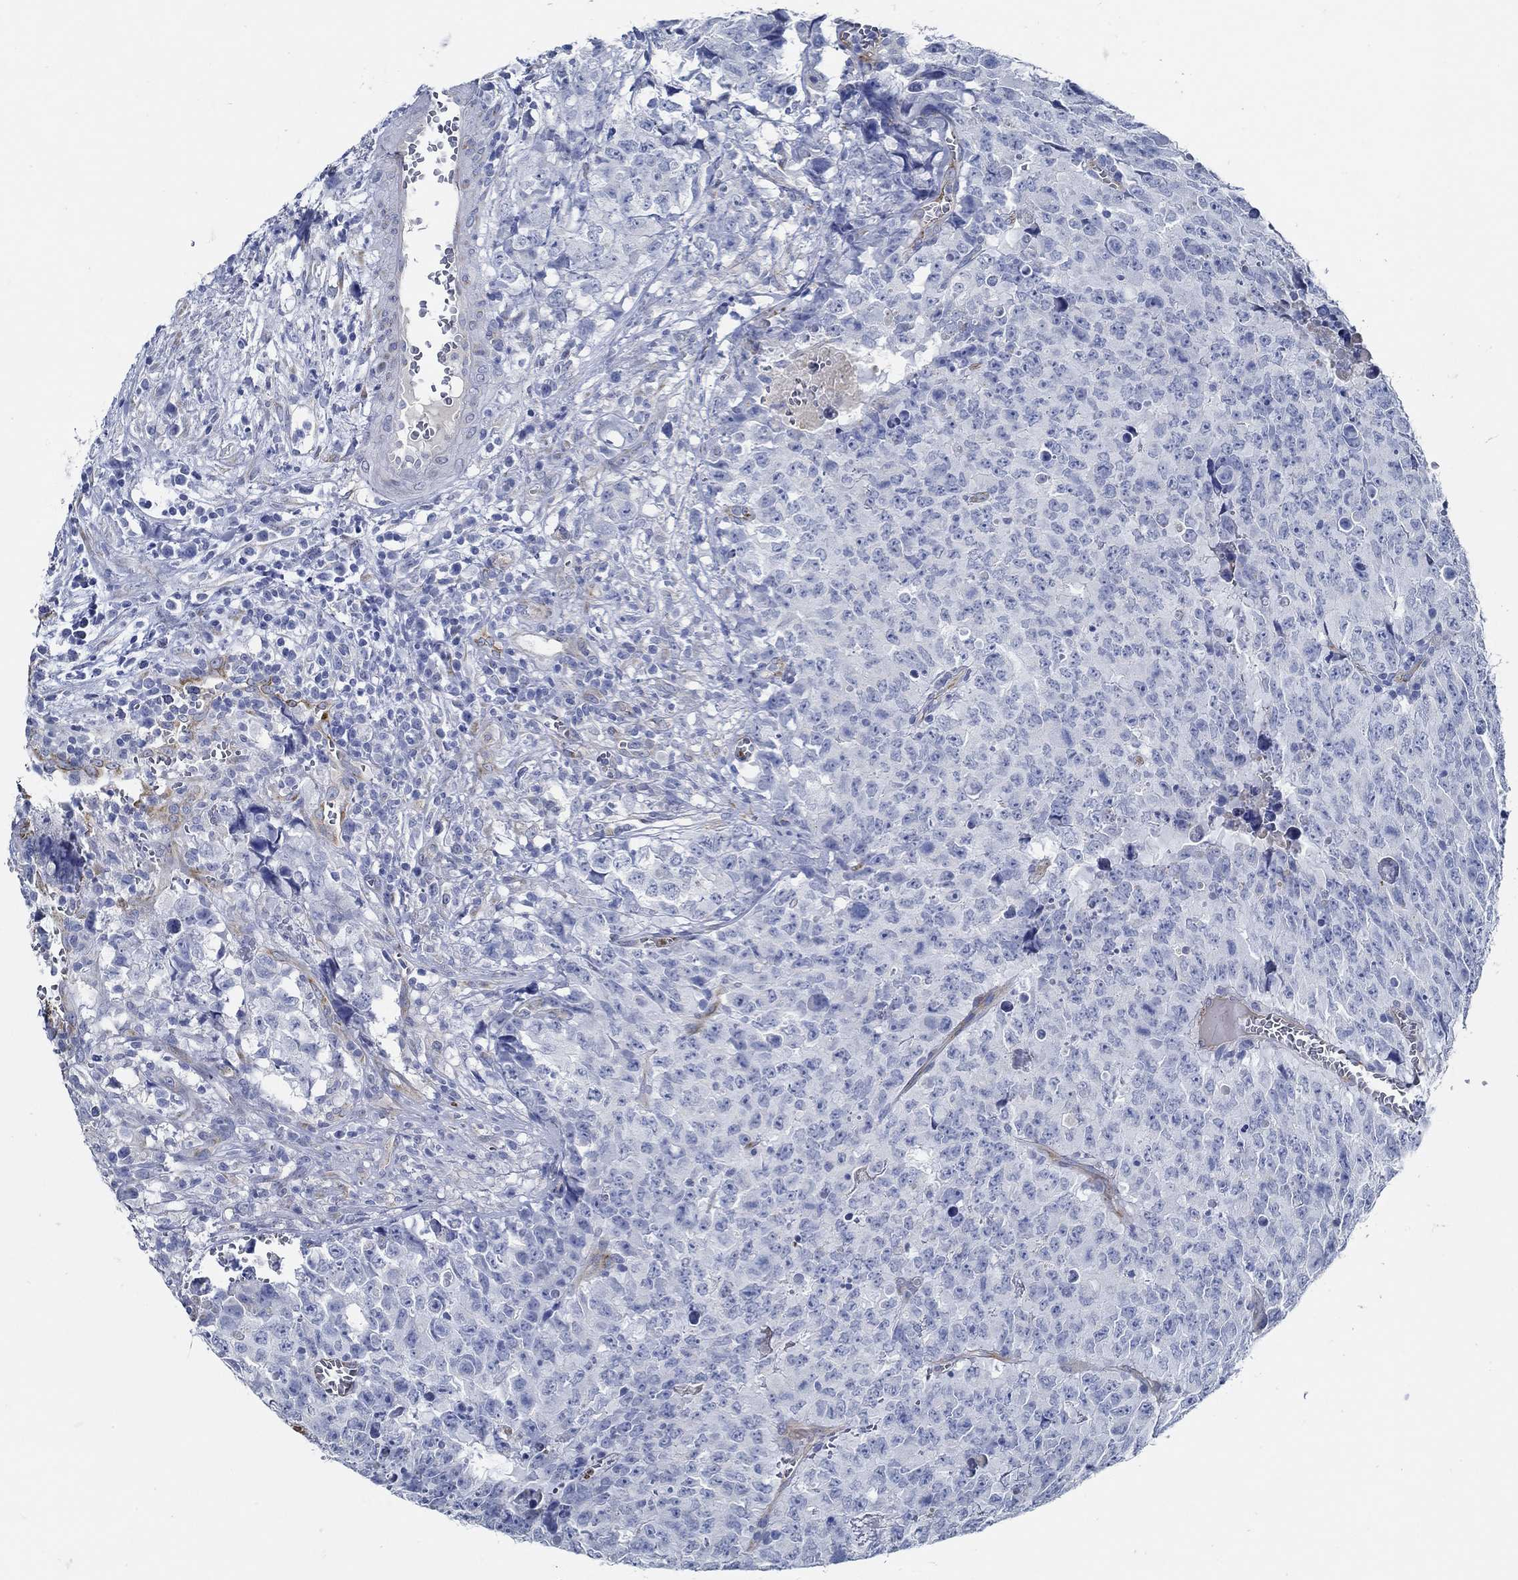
{"staining": {"intensity": "negative", "quantity": "none", "location": "none"}, "tissue": "testis cancer", "cell_type": "Tumor cells", "image_type": "cancer", "snomed": [{"axis": "morphology", "description": "Carcinoma, Embryonal, NOS"}, {"axis": "topography", "description": "Testis"}], "caption": "Testis cancer (embryonal carcinoma) was stained to show a protein in brown. There is no significant expression in tumor cells.", "gene": "HECW2", "patient": {"sex": "male", "age": 23}}